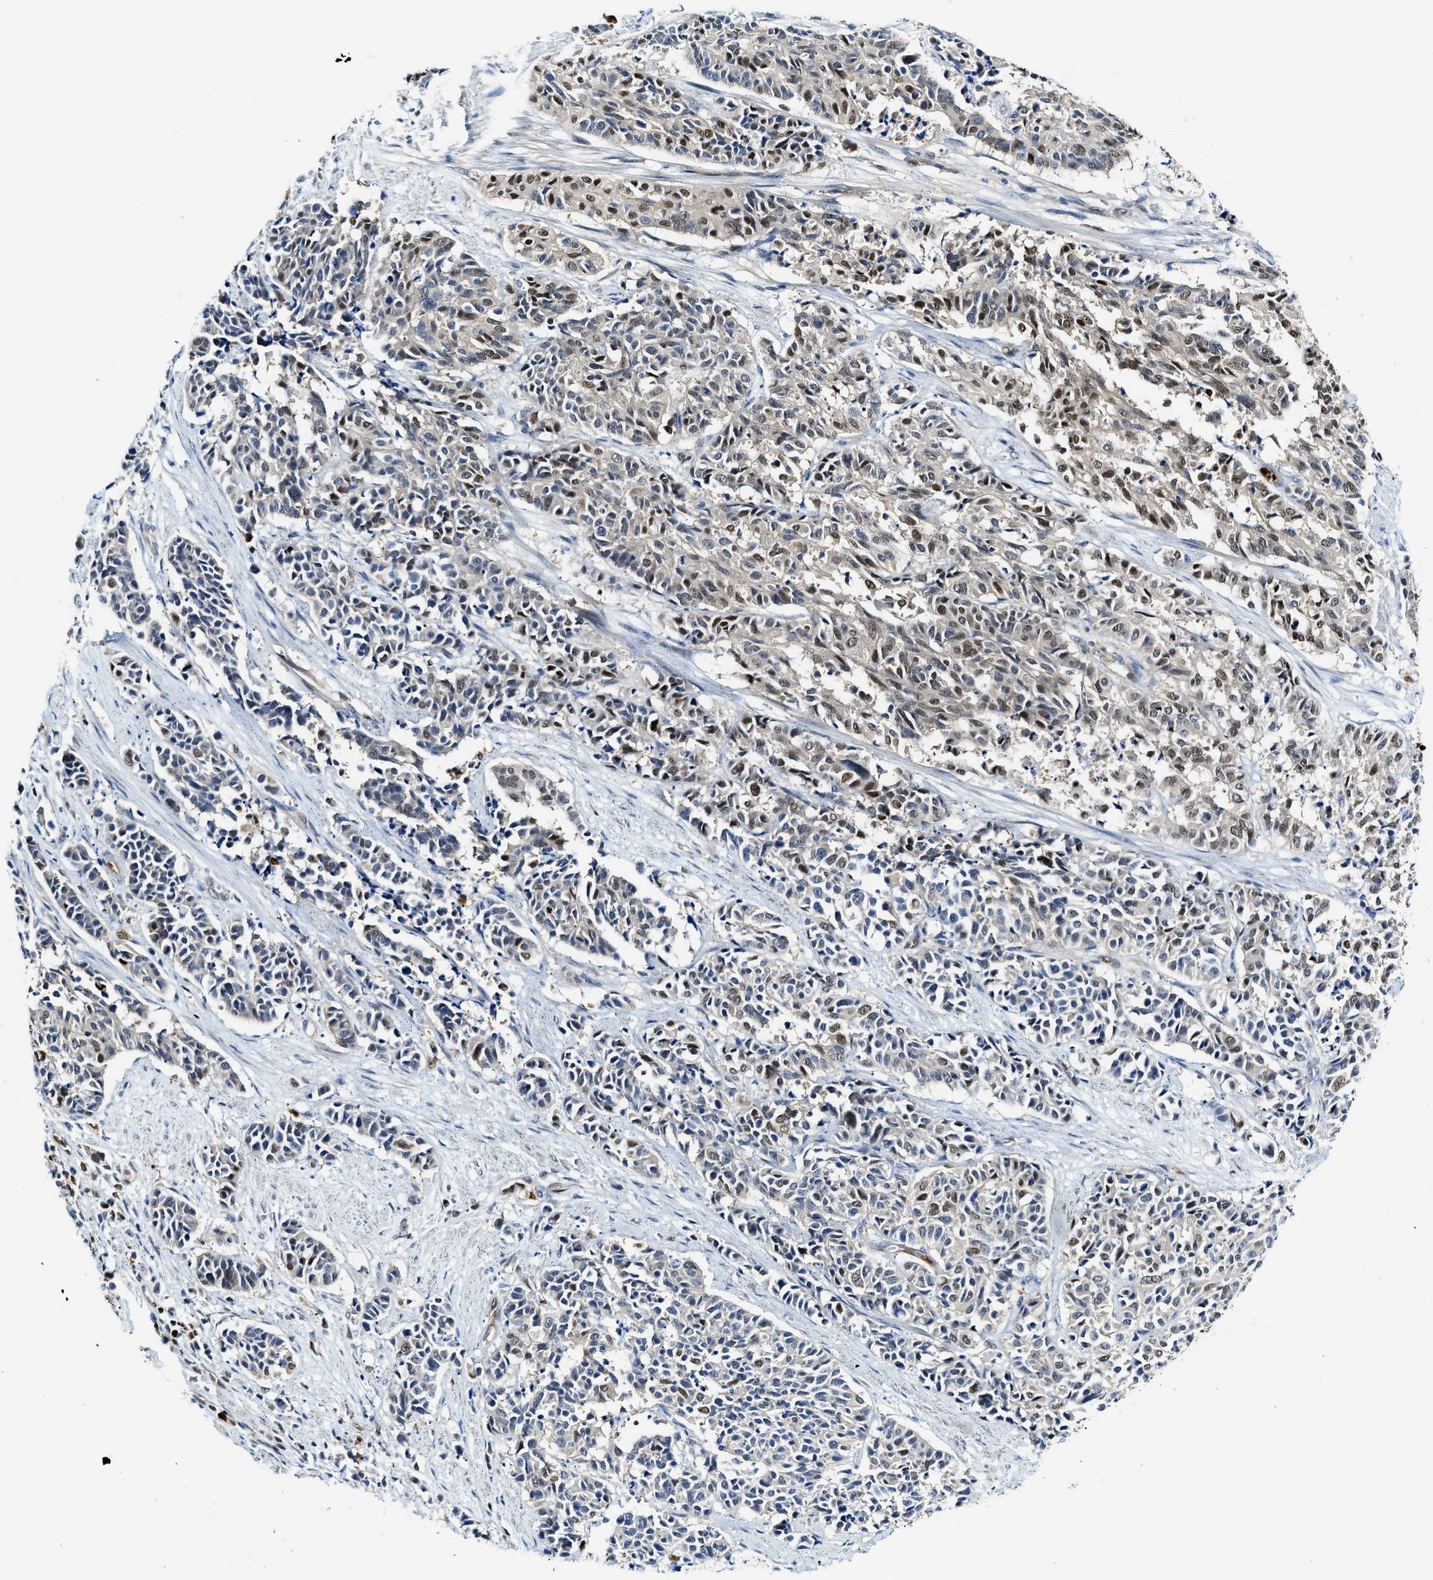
{"staining": {"intensity": "moderate", "quantity": "25%-75%", "location": "nuclear"}, "tissue": "cervical cancer", "cell_type": "Tumor cells", "image_type": "cancer", "snomed": [{"axis": "morphology", "description": "Squamous cell carcinoma, NOS"}, {"axis": "topography", "description": "Cervix"}], "caption": "Cervical cancer (squamous cell carcinoma) tissue exhibits moderate nuclear positivity in approximately 25%-75% of tumor cells, visualized by immunohistochemistry. (brown staining indicates protein expression, while blue staining denotes nuclei).", "gene": "LTA4H", "patient": {"sex": "female", "age": 35}}